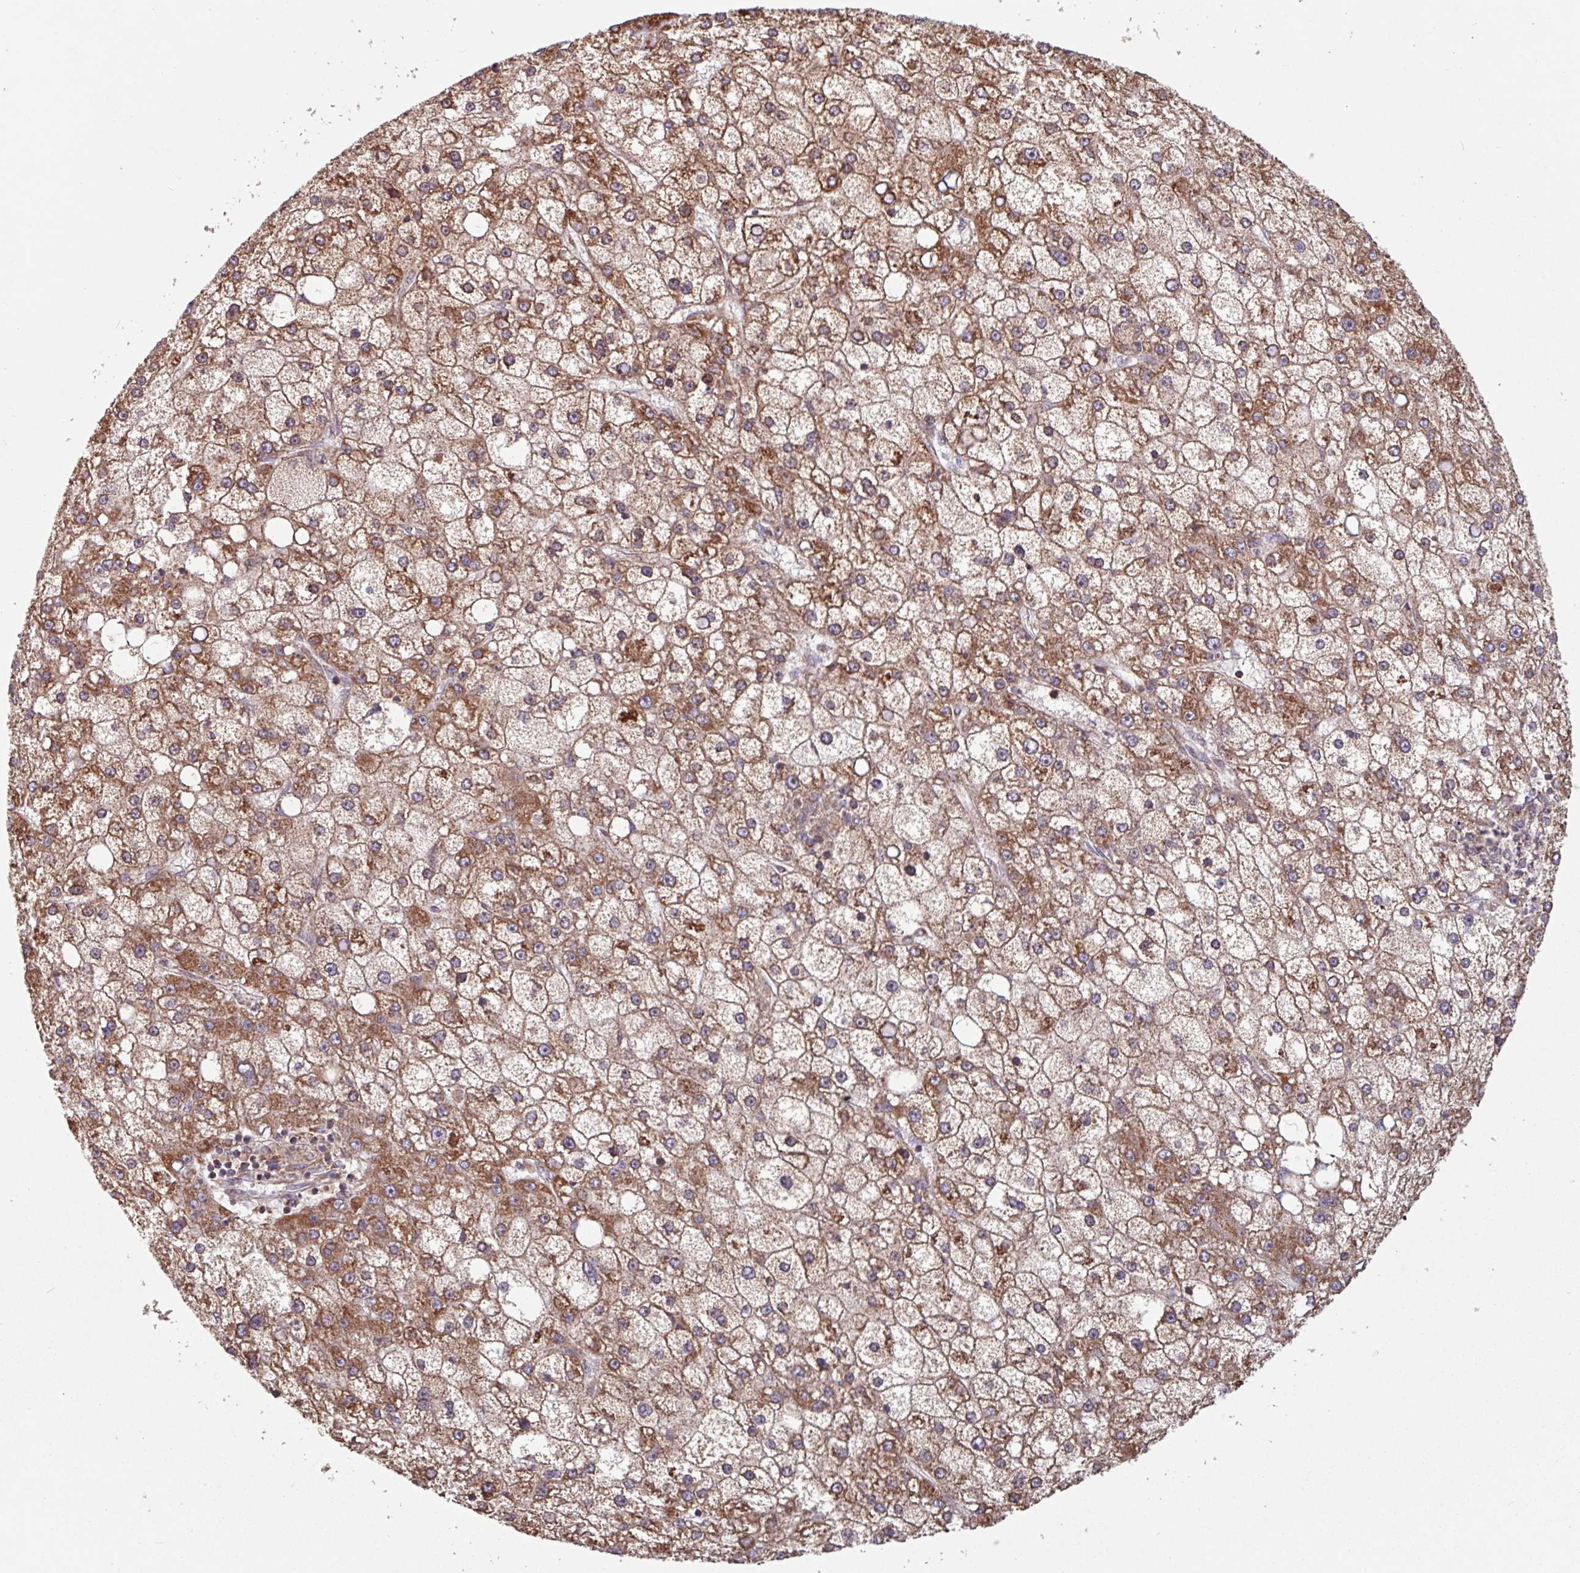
{"staining": {"intensity": "moderate", "quantity": ">75%", "location": "cytoplasmic/membranous"}, "tissue": "liver cancer", "cell_type": "Tumor cells", "image_type": "cancer", "snomed": [{"axis": "morphology", "description": "Carcinoma, Hepatocellular, NOS"}, {"axis": "topography", "description": "Liver"}], "caption": "Immunohistochemical staining of liver cancer (hepatocellular carcinoma) exhibits medium levels of moderate cytoplasmic/membranous positivity in about >75% of tumor cells. Nuclei are stained in blue.", "gene": "COX7C", "patient": {"sex": "male", "age": 67}}